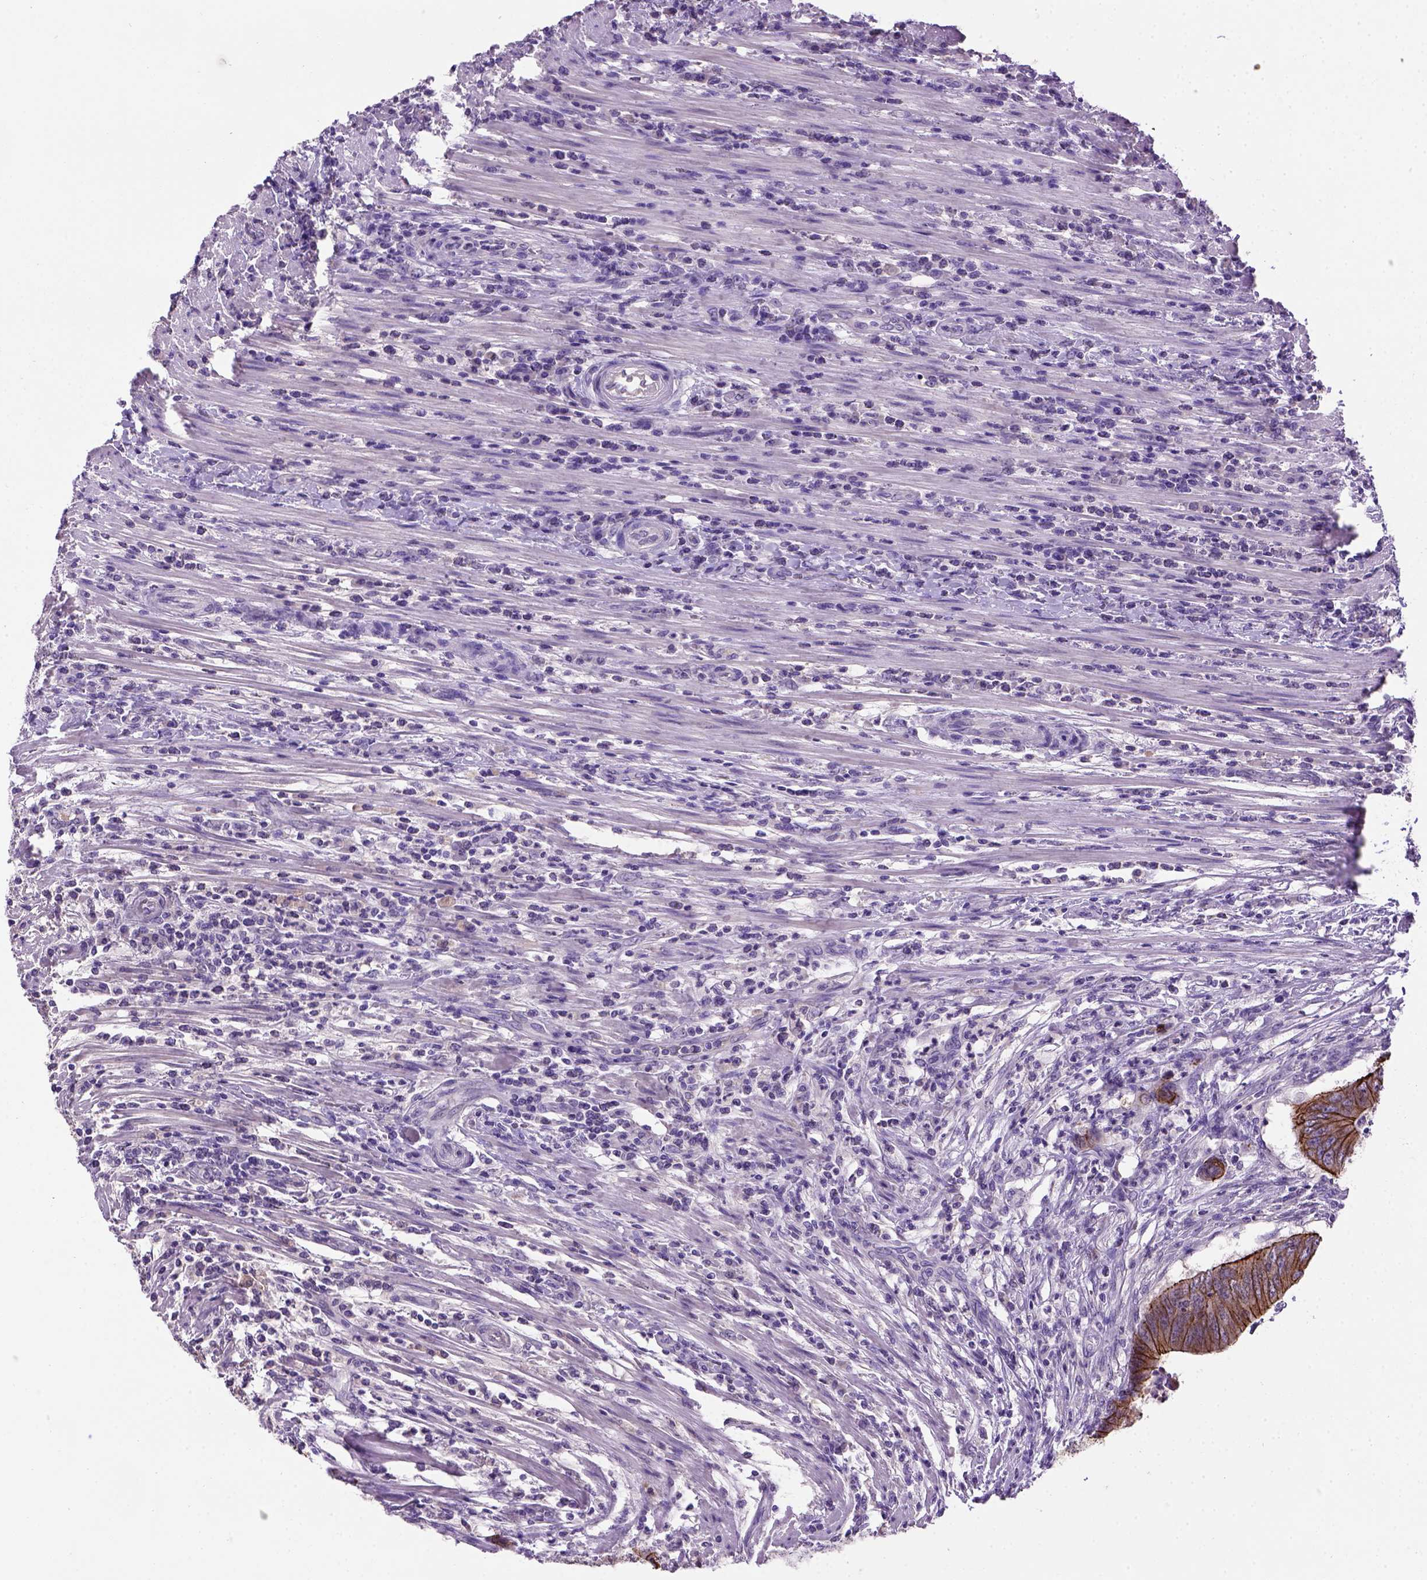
{"staining": {"intensity": "strong", "quantity": ">75%", "location": "cytoplasmic/membranous"}, "tissue": "colorectal cancer", "cell_type": "Tumor cells", "image_type": "cancer", "snomed": [{"axis": "morphology", "description": "Adenocarcinoma, NOS"}, {"axis": "topography", "description": "Colon"}], "caption": "Immunohistochemical staining of human colorectal cancer (adenocarcinoma) reveals strong cytoplasmic/membranous protein expression in approximately >75% of tumor cells. (IHC, brightfield microscopy, high magnification).", "gene": "CDH1", "patient": {"sex": "male", "age": 53}}